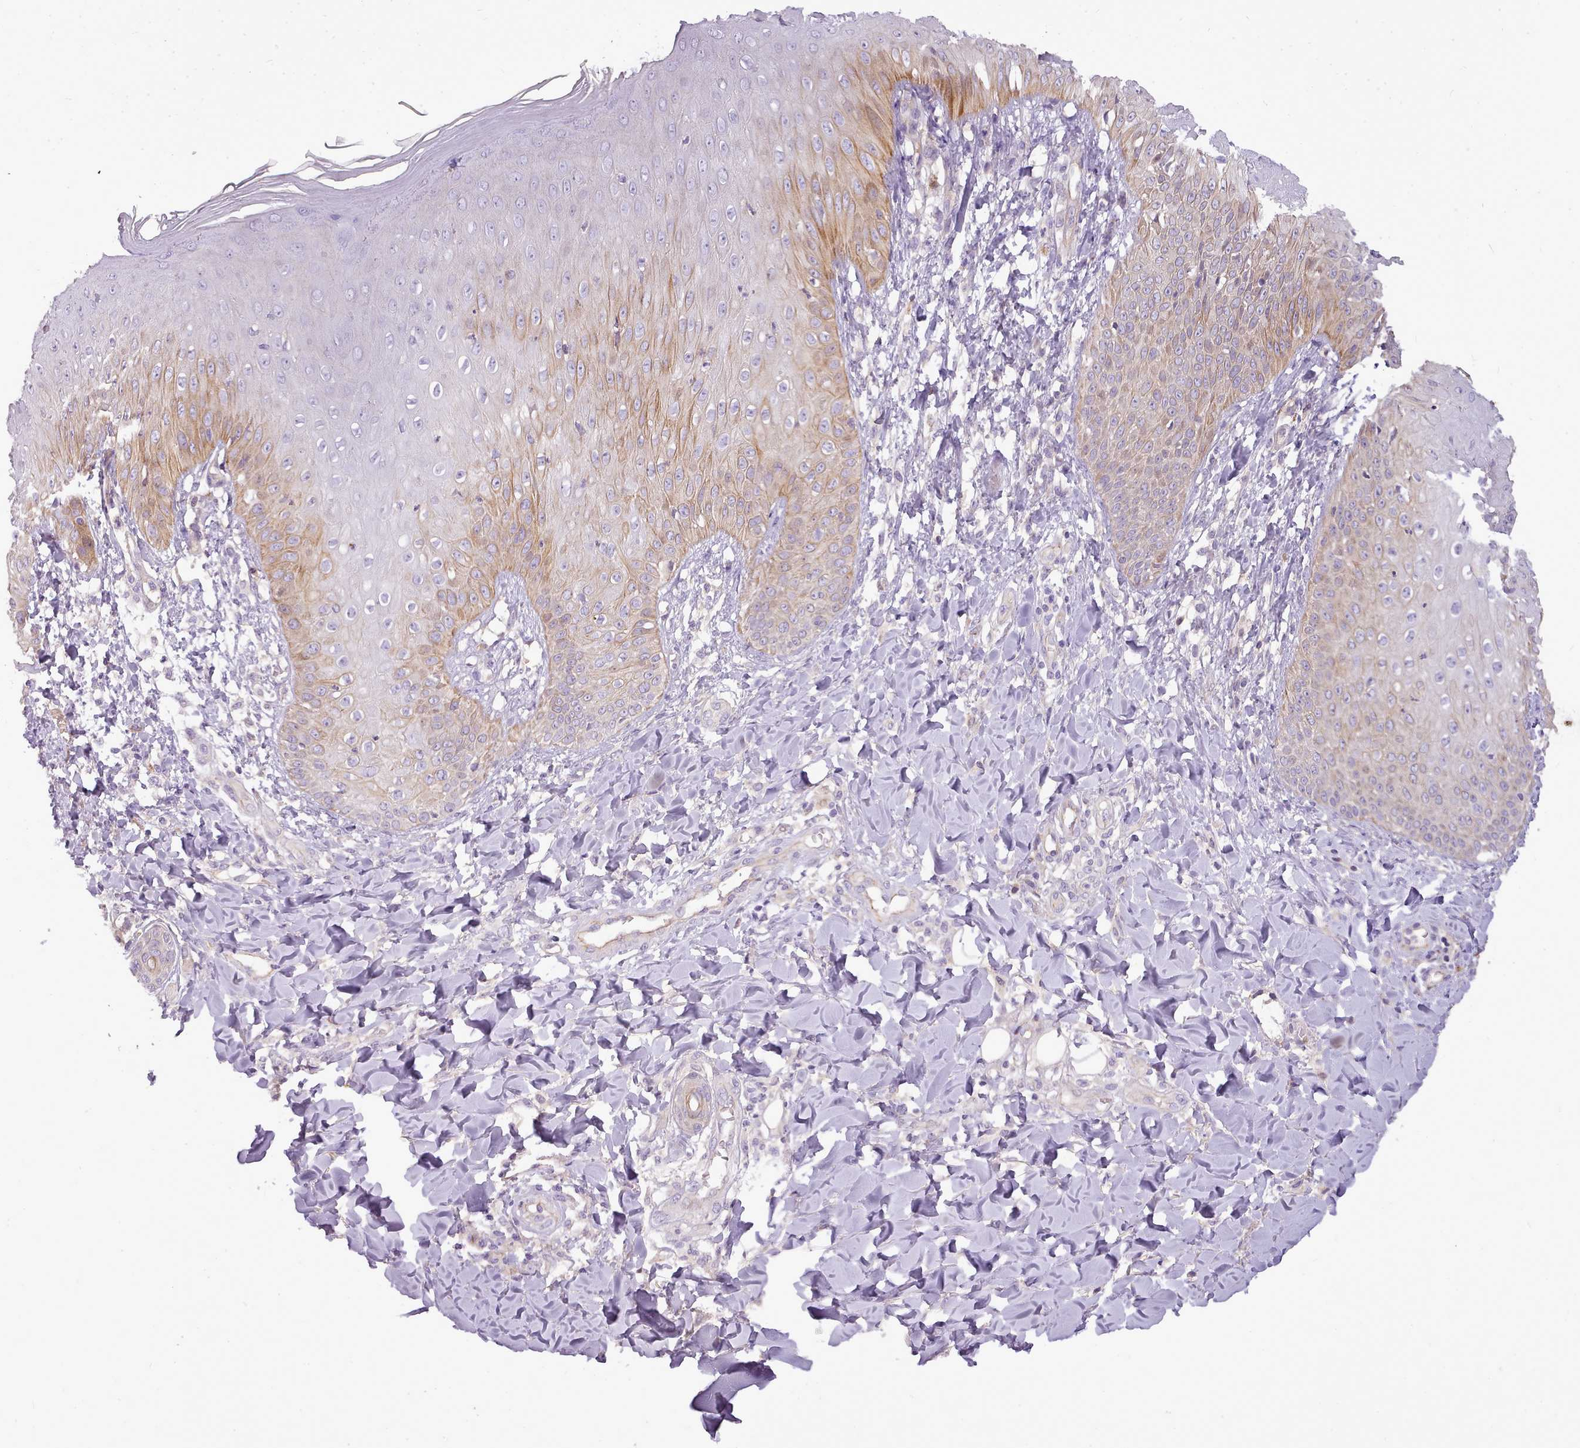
{"staining": {"intensity": "moderate", "quantity": "<25%", "location": "cytoplasmic/membranous"}, "tissue": "skin", "cell_type": "Epidermal cells", "image_type": "normal", "snomed": [{"axis": "morphology", "description": "Normal tissue, NOS"}, {"axis": "morphology", "description": "Inflammation, NOS"}, {"axis": "topography", "description": "Soft tissue"}, {"axis": "topography", "description": "Anal"}], "caption": "Skin stained for a protein (brown) reveals moderate cytoplasmic/membranous positive positivity in about <25% of epidermal cells.", "gene": "NTN4", "patient": {"sex": "female", "age": 15}}